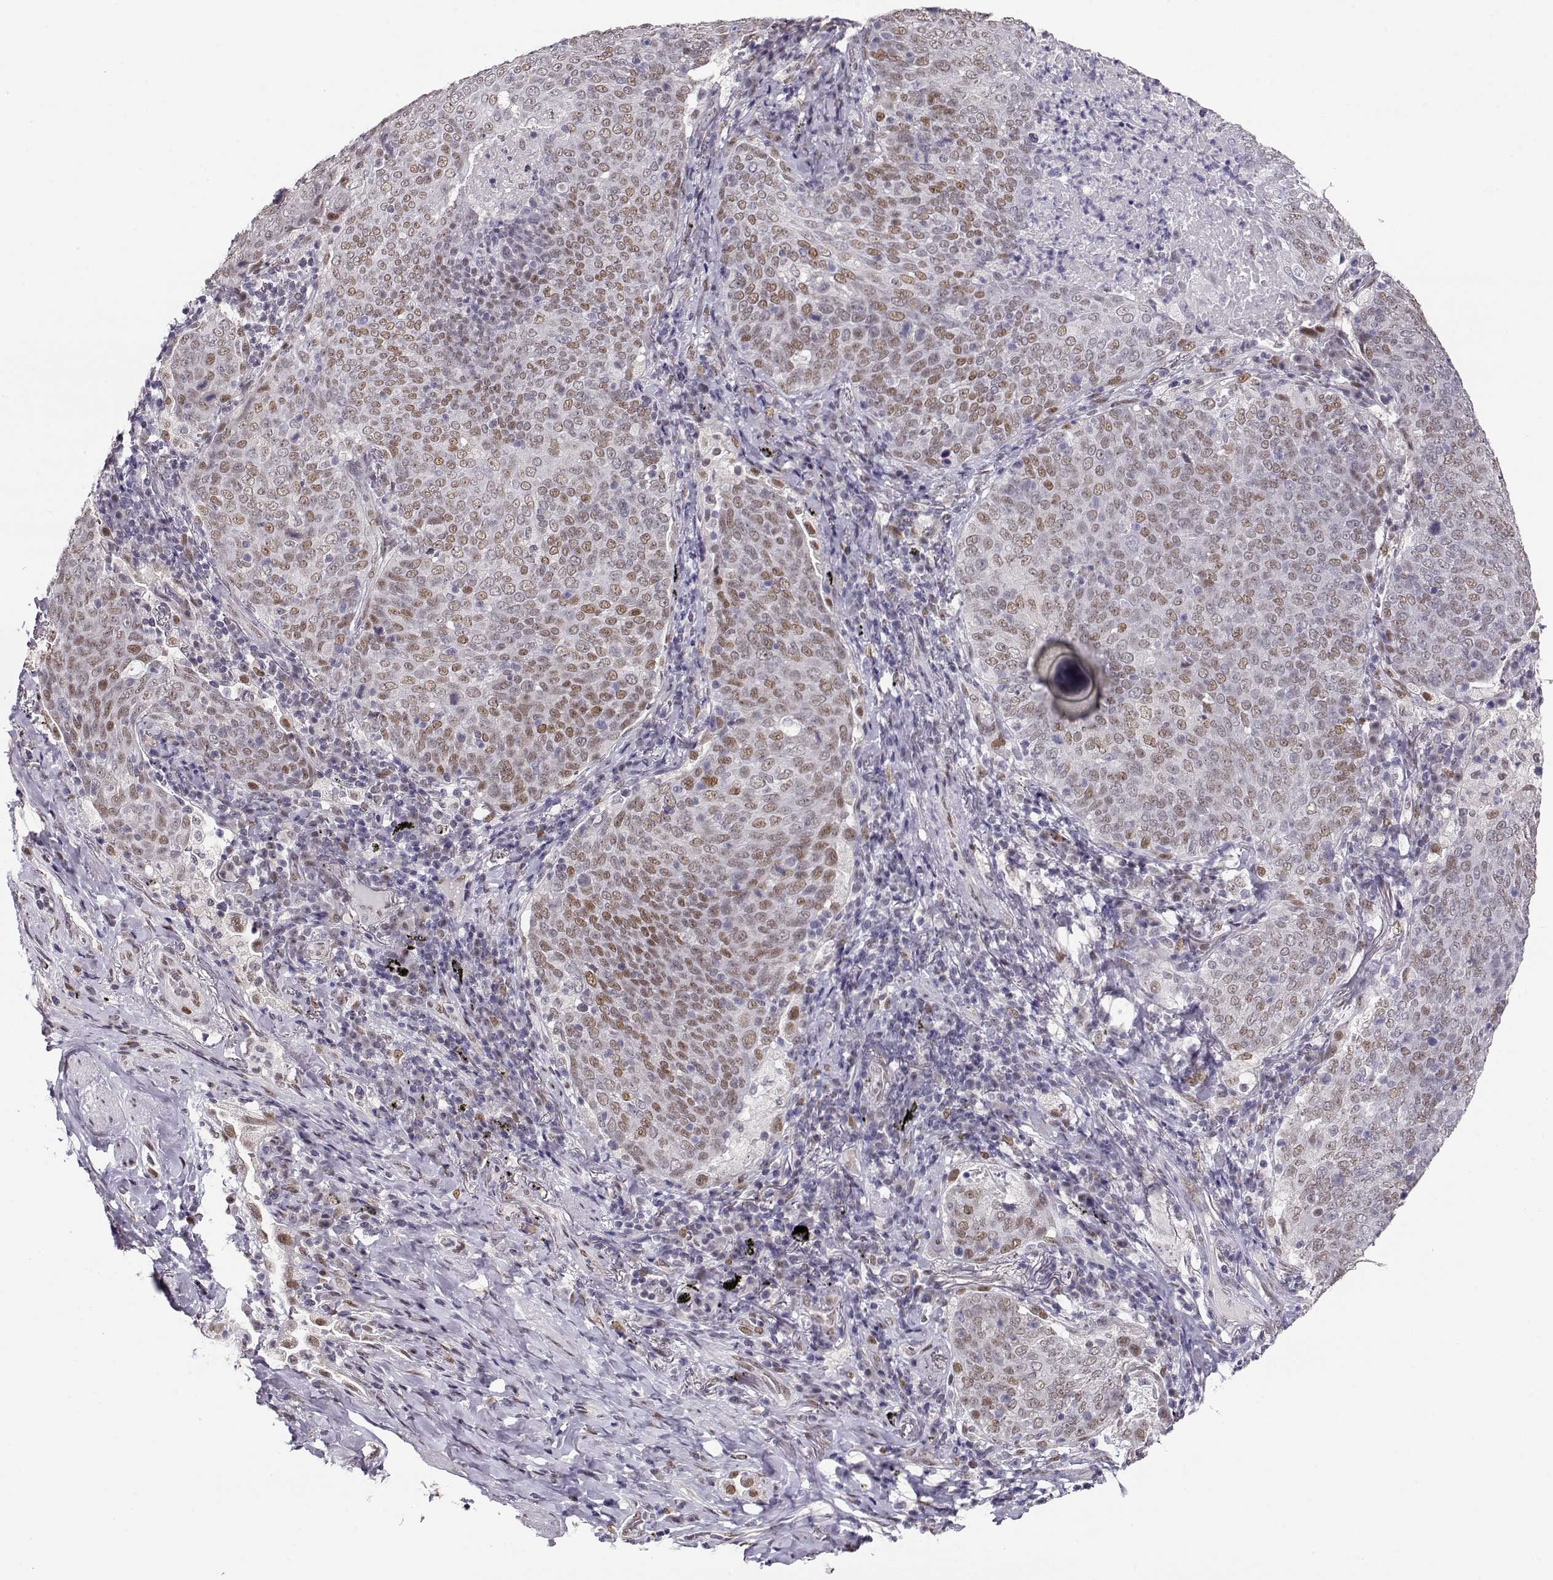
{"staining": {"intensity": "weak", "quantity": "25%-75%", "location": "nuclear"}, "tissue": "lung cancer", "cell_type": "Tumor cells", "image_type": "cancer", "snomed": [{"axis": "morphology", "description": "Squamous cell carcinoma, NOS"}, {"axis": "topography", "description": "Lung"}], "caption": "Lung cancer (squamous cell carcinoma) stained with DAB (3,3'-diaminobenzidine) immunohistochemistry exhibits low levels of weak nuclear staining in about 25%-75% of tumor cells.", "gene": "POLI", "patient": {"sex": "male", "age": 82}}